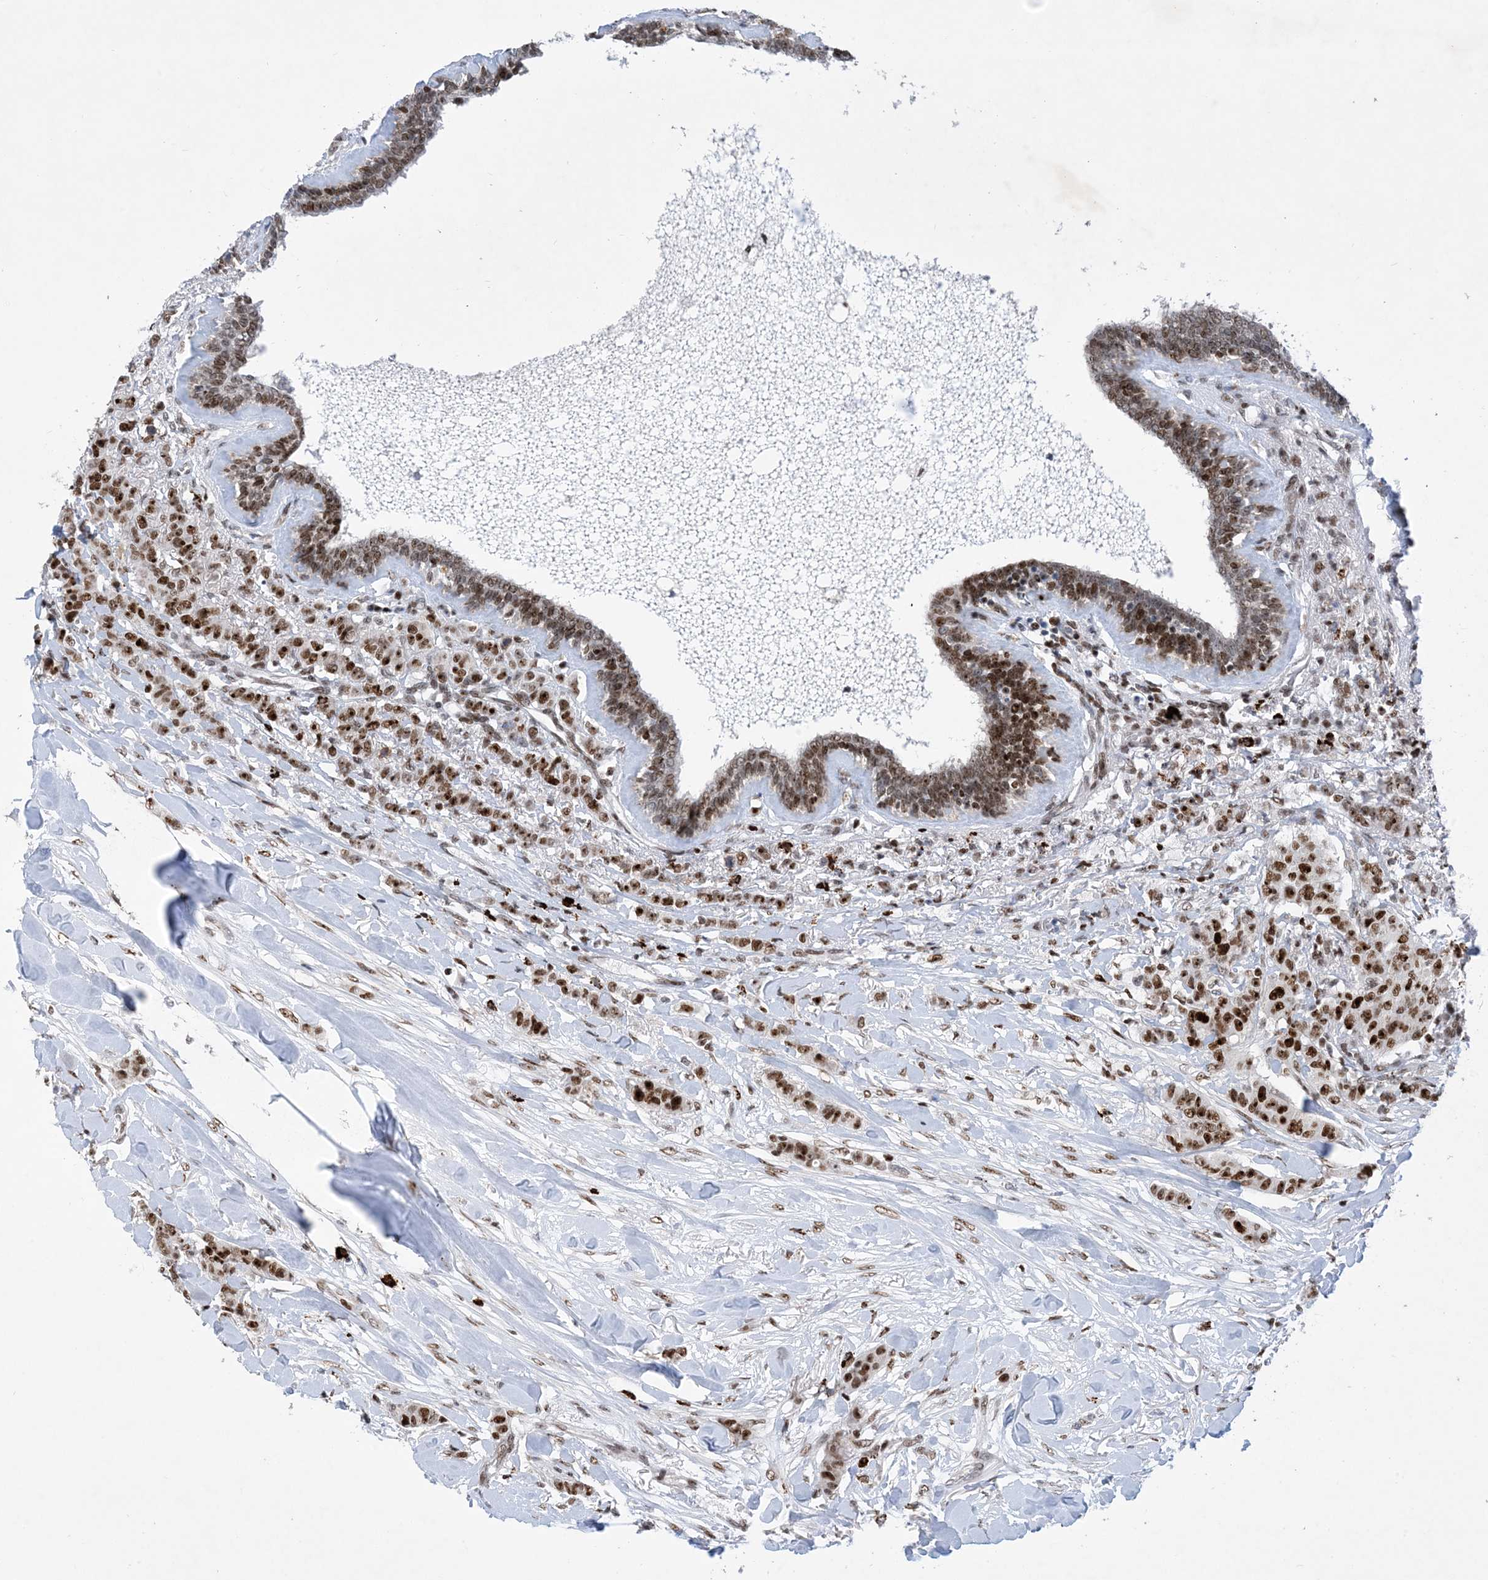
{"staining": {"intensity": "strong", "quantity": ">75%", "location": "nuclear"}, "tissue": "breast cancer", "cell_type": "Tumor cells", "image_type": "cancer", "snomed": [{"axis": "morphology", "description": "Duct carcinoma"}, {"axis": "topography", "description": "Breast"}], "caption": "The micrograph displays staining of breast cancer (intraductal carcinoma), revealing strong nuclear protein staining (brown color) within tumor cells. (Stains: DAB in brown, nuclei in blue, Microscopy: brightfield microscopy at high magnification).", "gene": "TSPYL1", "patient": {"sex": "female", "age": 40}}